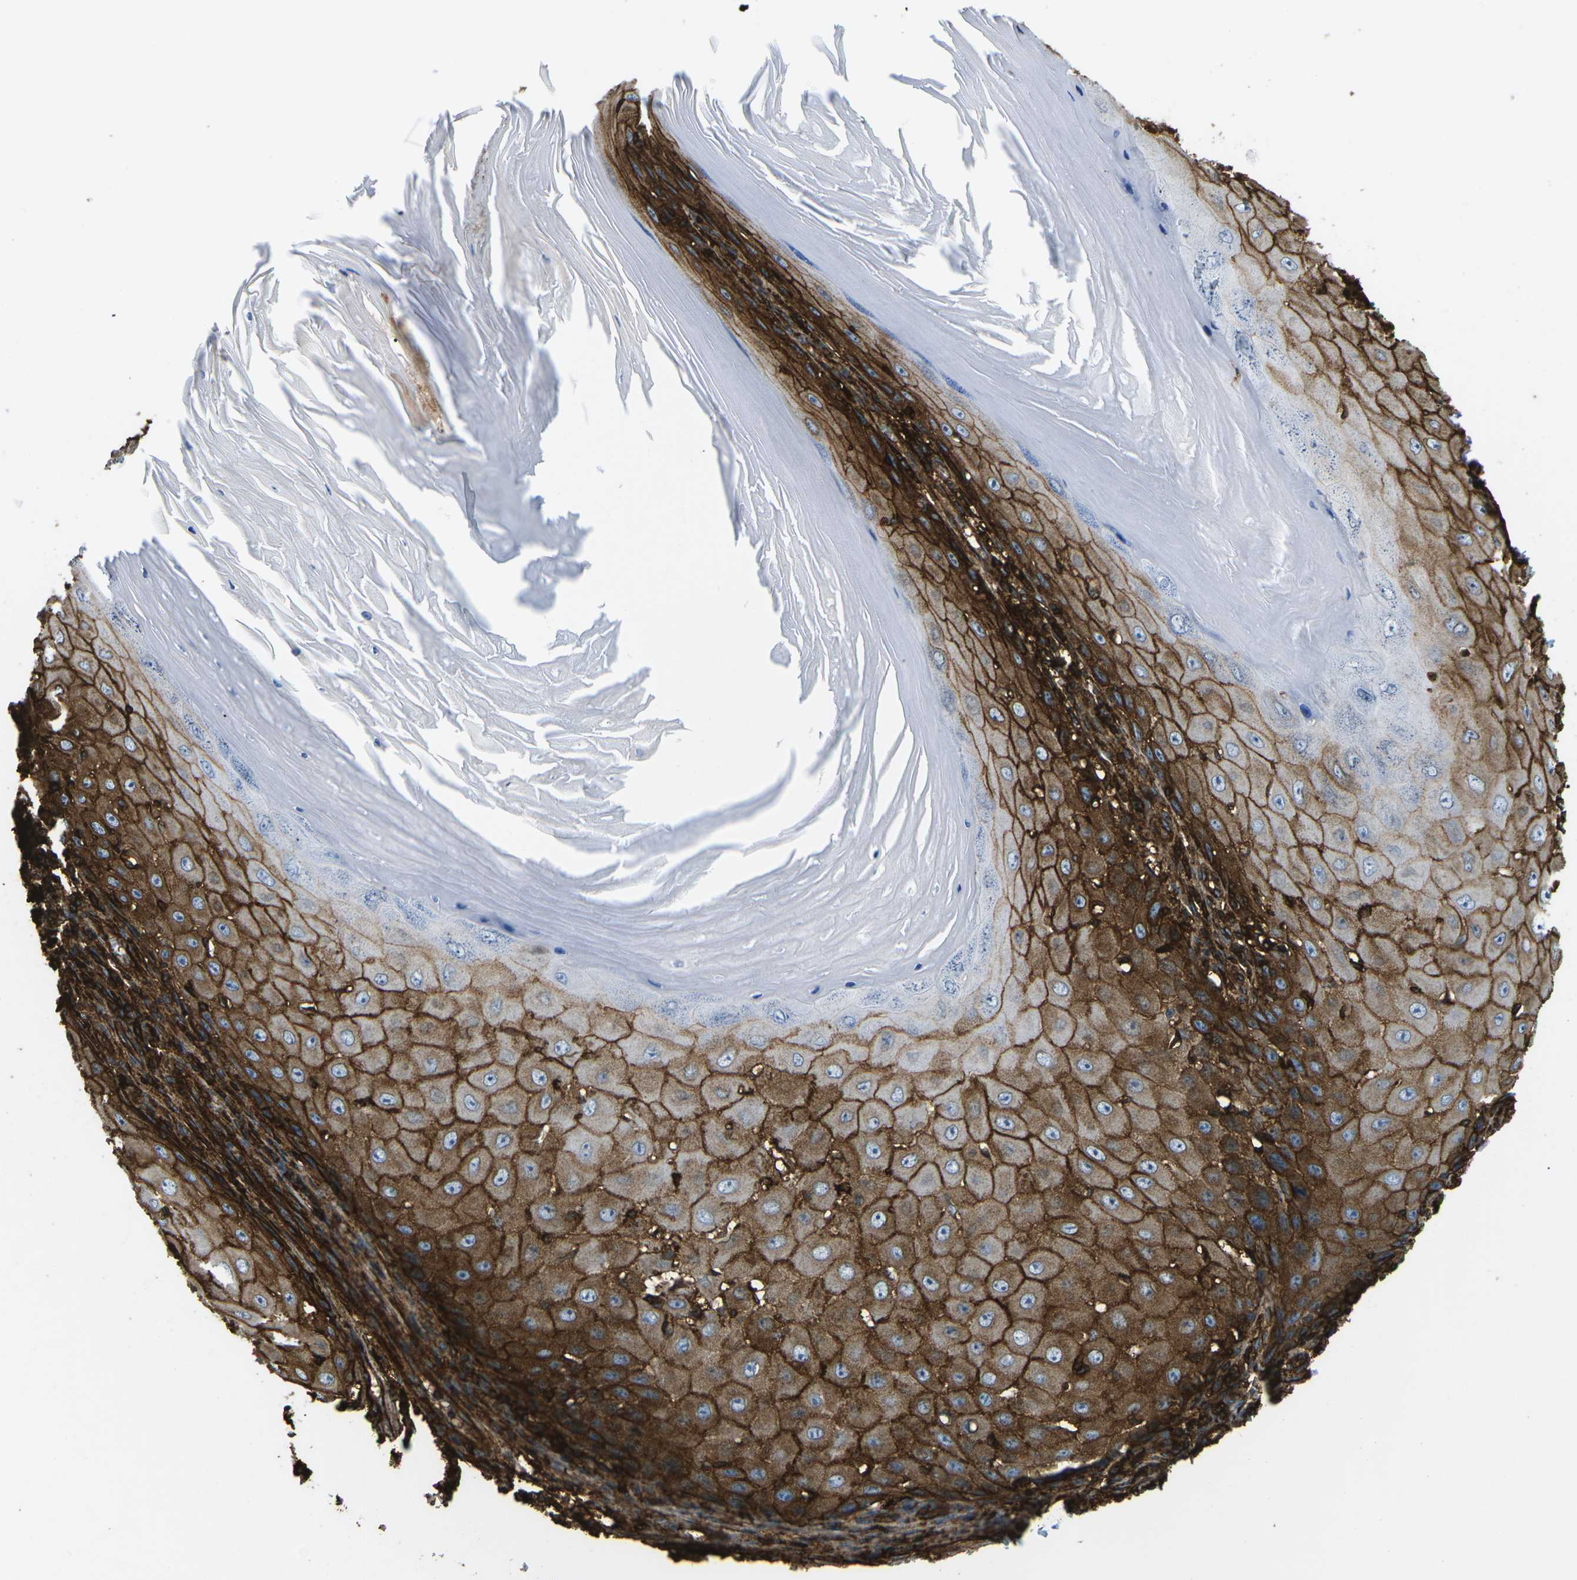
{"staining": {"intensity": "strong", "quantity": ">75%", "location": "cytoplasmic/membranous"}, "tissue": "skin cancer", "cell_type": "Tumor cells", "image_type": "cancer", "snomed": [{"axis": "morphology", "description": "Squamous cell carcinoma, NOS"}, {"axis": "topography", "description": "Skin"}], "caption": "Immunohistochemistry of skin squamous cell carcinoma exhibits high levels of strong cytoplasmic/membranous staining in about >75% of tumor cells. (Brightfield microscopy of DAB IHC at high magnification).", "gene": "HLA-B", "patient": {"sex": "female", "age": 73}}